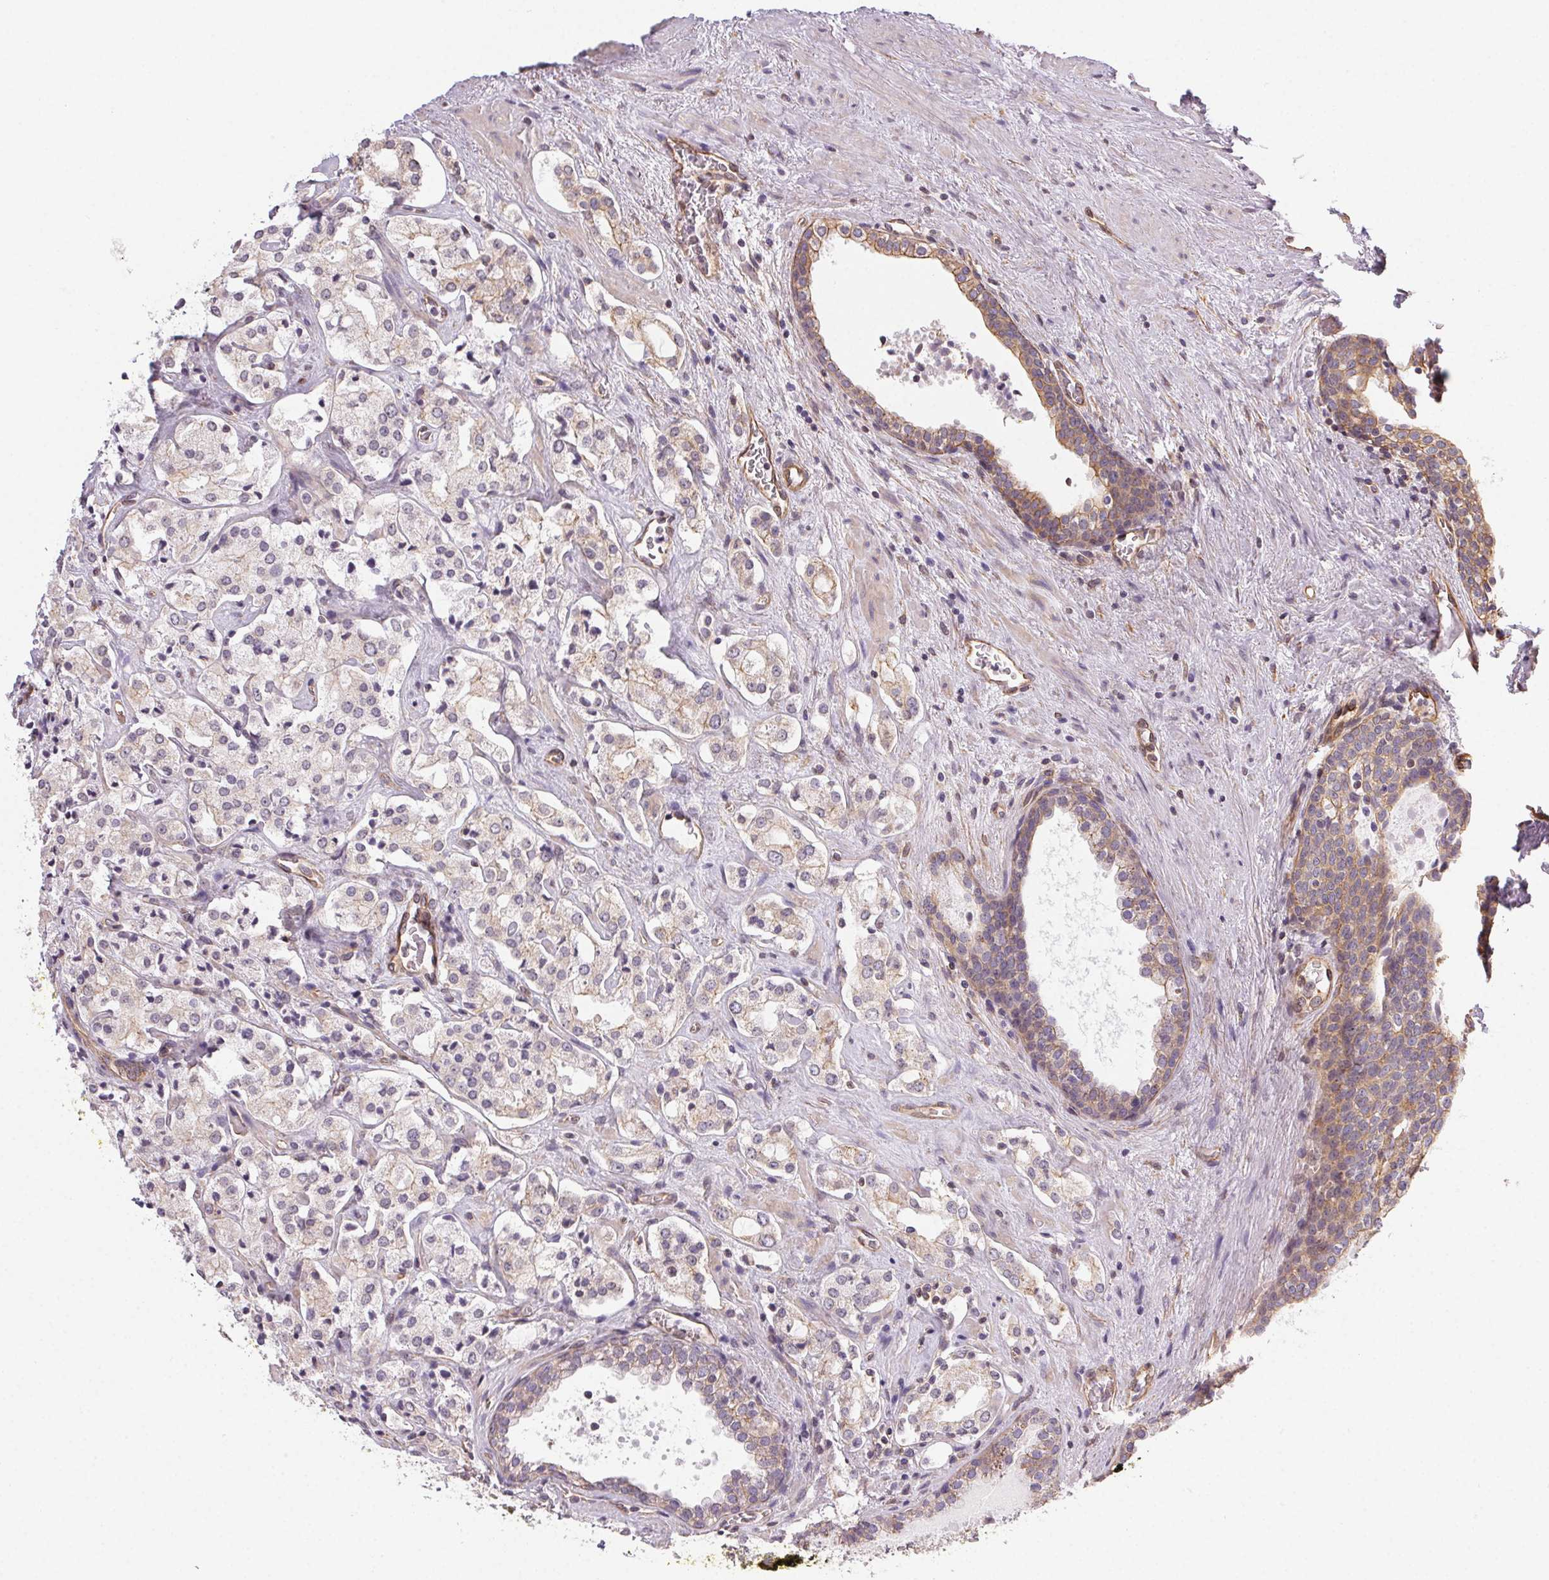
{"staining": {"intensity": "weak", "quantity": "<25%", "location": "cytoplasmic/membranous"}, "tissue": "prostate cancer", "cell_type": "Tumor cells", "image_type": "cancer", "snomed": [{"axis": "morphology", "description": "Adenocarcinoma, NOS"}, {"axis": "topography", "description": "Prostate"}], "caption": "IHC image of human prostate cancer stained for a protein (brown), which reveals no expression in tumor cells.", "gene": "PLA2G4F", "patient": {"sex": "male", "age": 66}}